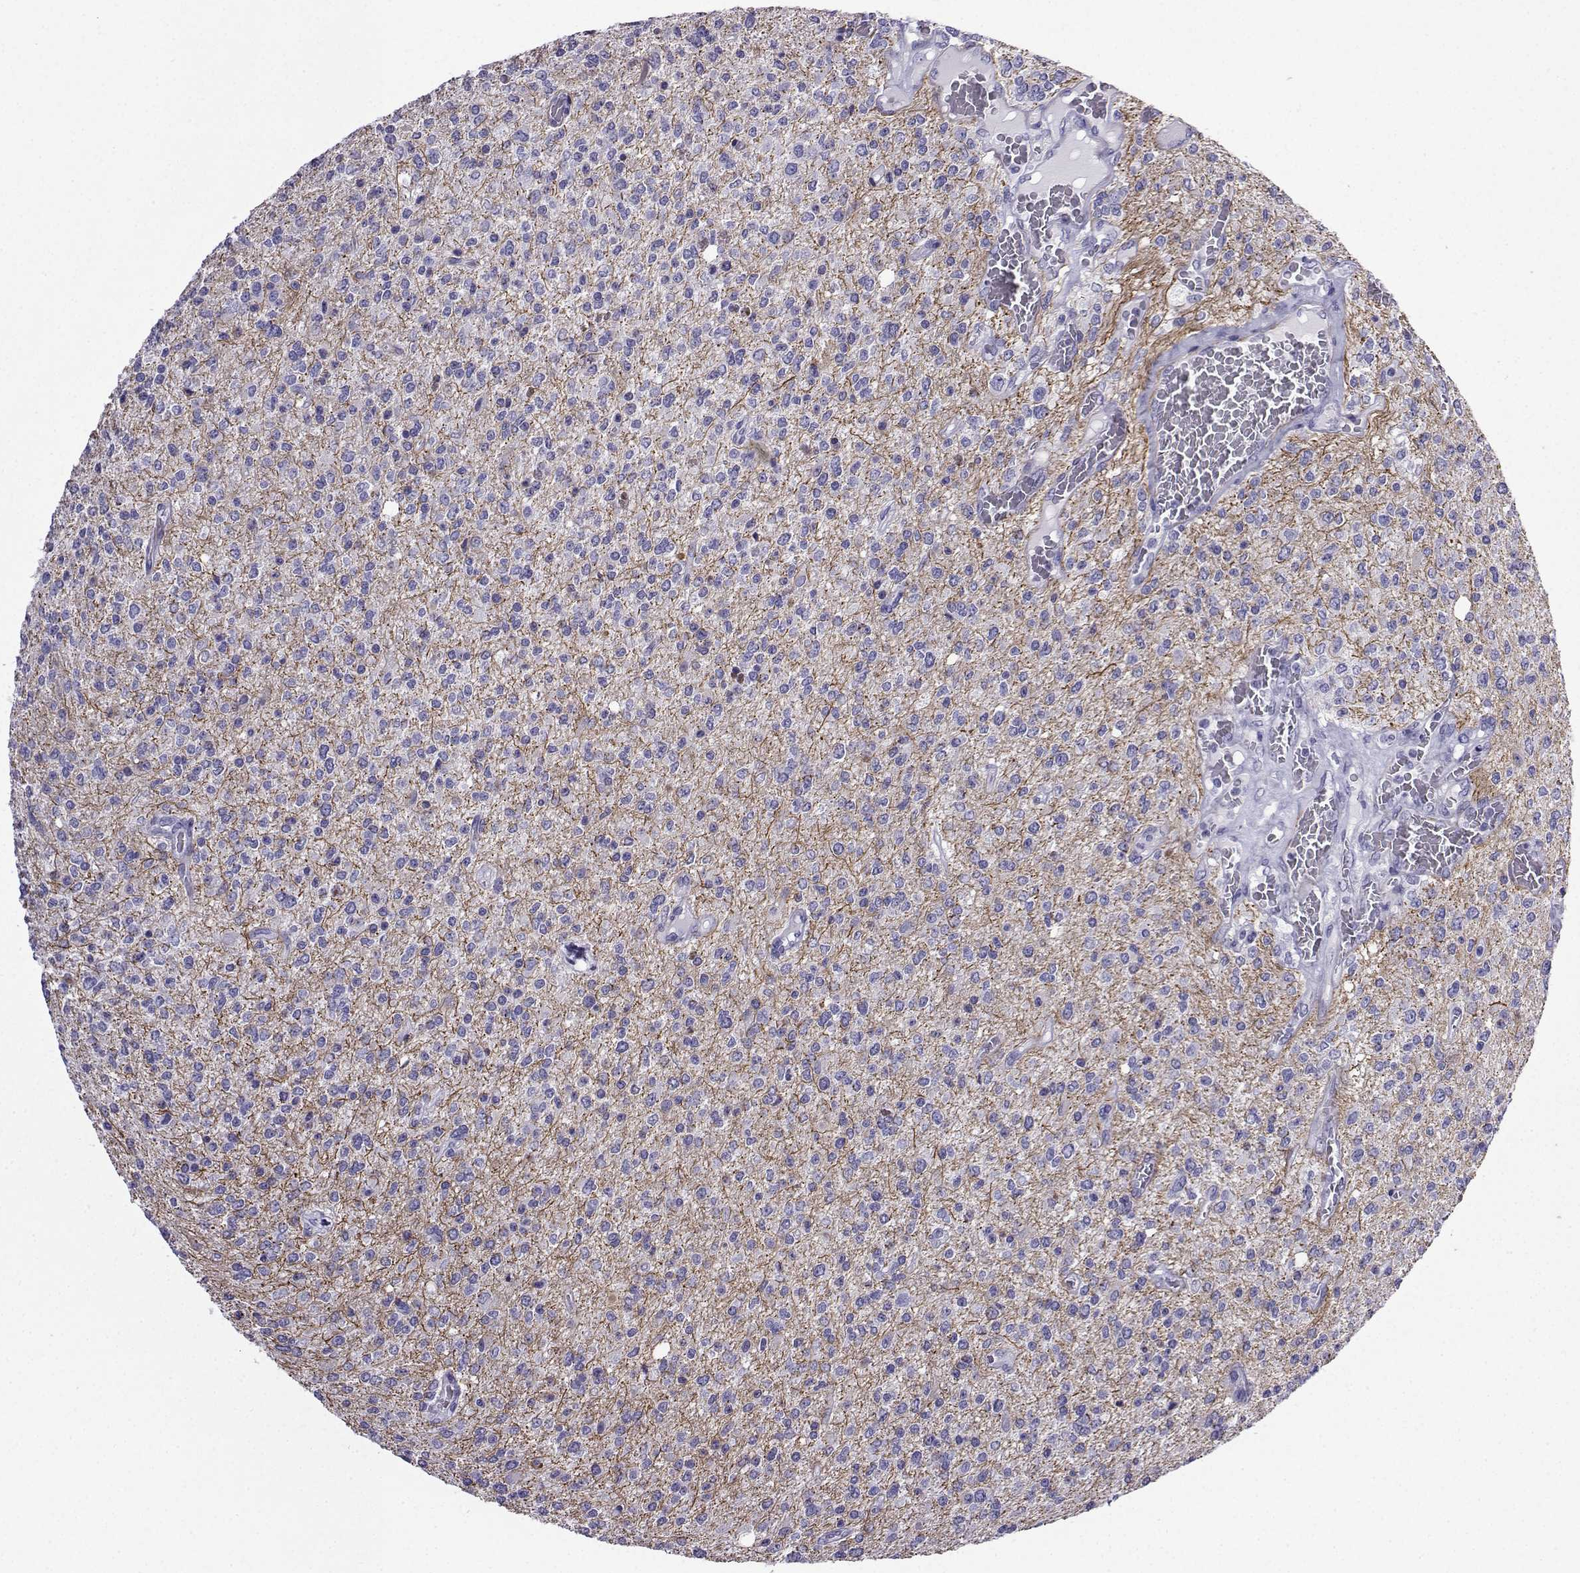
{"staining": {"intensity": "negative", "quantity": "none", "location": "none"}, "tissue": "glioma", "cell_type": "Tumor cells", "image_type": "cancer", "snomed": [{"axis": "morphology", "description": "Glioma, malignant, Low grade"}, {"axis": "topography", "description": "Brain"}], "caption": "Immunohistochemistry image of human glioma stained for a protein (brown), which exhibits no staining in tumor cells. (DAB immunohistochemistry (IHC) with hematoxylin counter stain).", "gene": "KCNF1", "patient": {"sex": "male", "age": 67}}